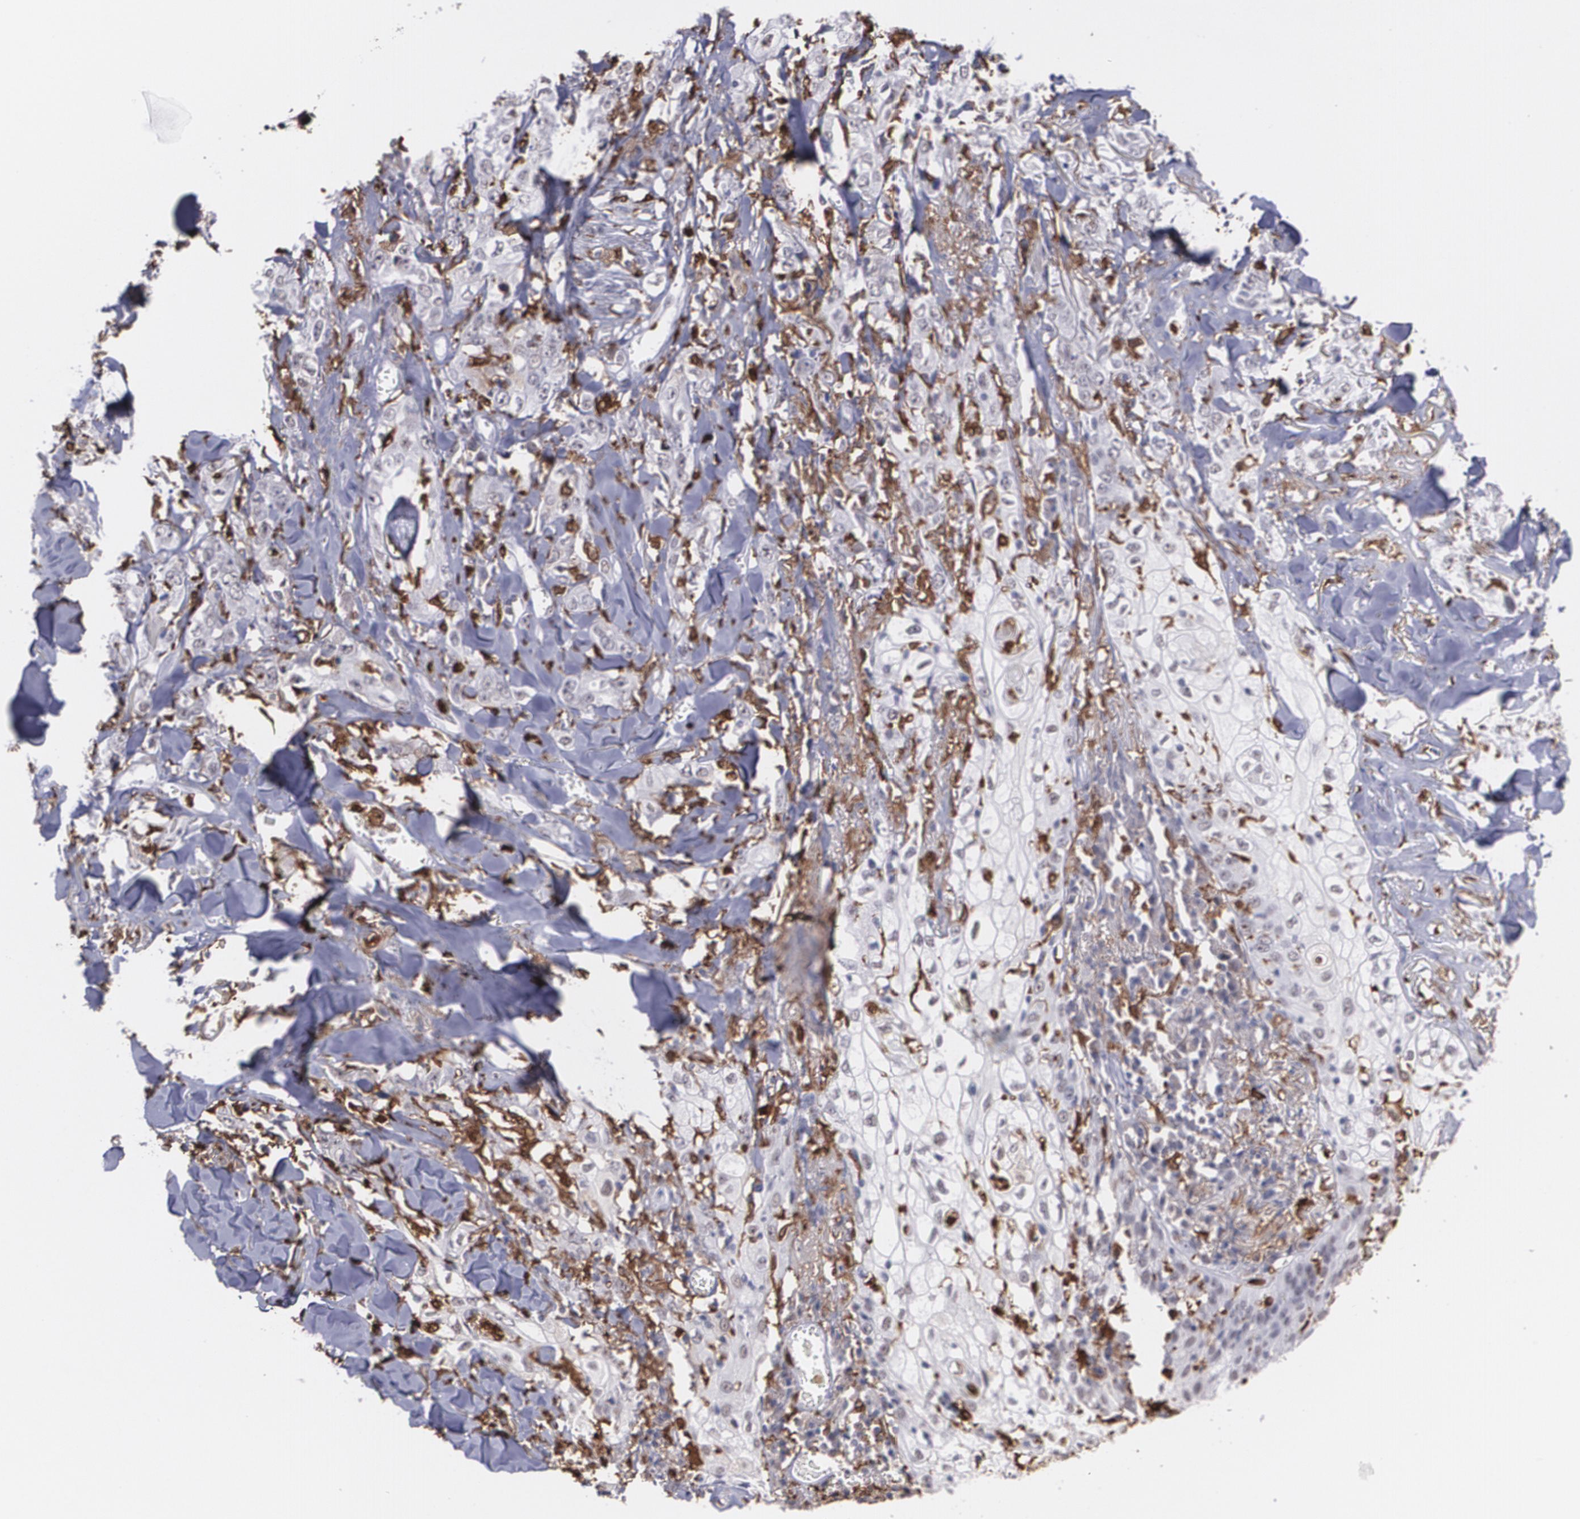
{"staining": {"intensity": "negative", "quantity": "none", "location": "none"}, "tissue": "skin cancer", "cell_type": "Tumor cells", "image_type": "cancer", "snomed": [{"axis": "morphology", "description": "Squamous cell carcinoma, NOS"}, {"axis": "topography", "description": "Skin"}], "caption": "Human skin cancer (squamous cell carcinoma) stained for a protein using IHC demonstrates no expression in tumor cells.", "gene": "NCF2", "patient": {"sex": "male", "age": 65}}